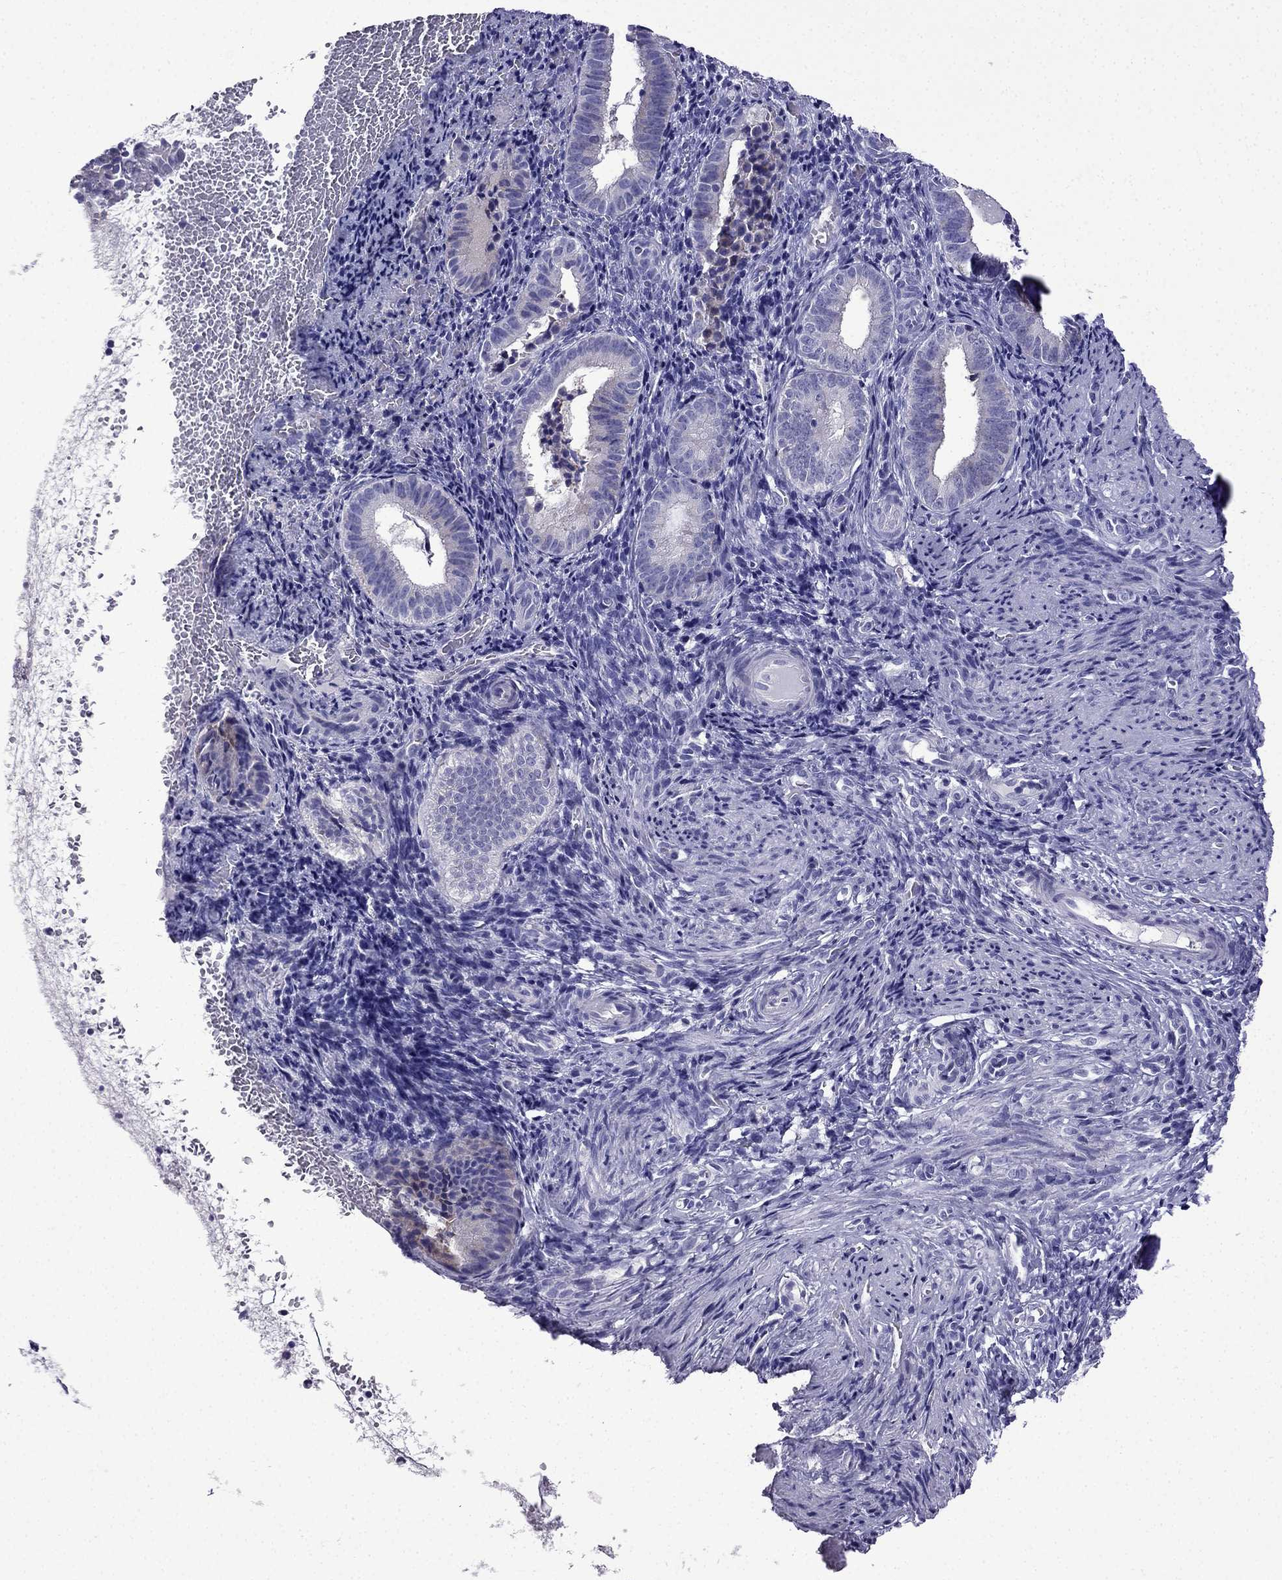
{"staining": {"intensity": "negative", "quantity": "none", "location": "none"}, "tissue": "endometrium", "cell_type": "Cells in endometrial stroma", "image_type": "normal", "snomed": [{"axis": "morphology", "description": "Normal tissue, NOS"}, {"axis": "topography", "description": "Endometrium"}], "caption": "High power microscopy micrograph of an immunohistochemistry (IHC) image of unremarkable endometrium, revealing no significant positivity in cells in endometrial stroma.", "gene": "TSSK4", "patient": {"sex": "female", "age": 42}}